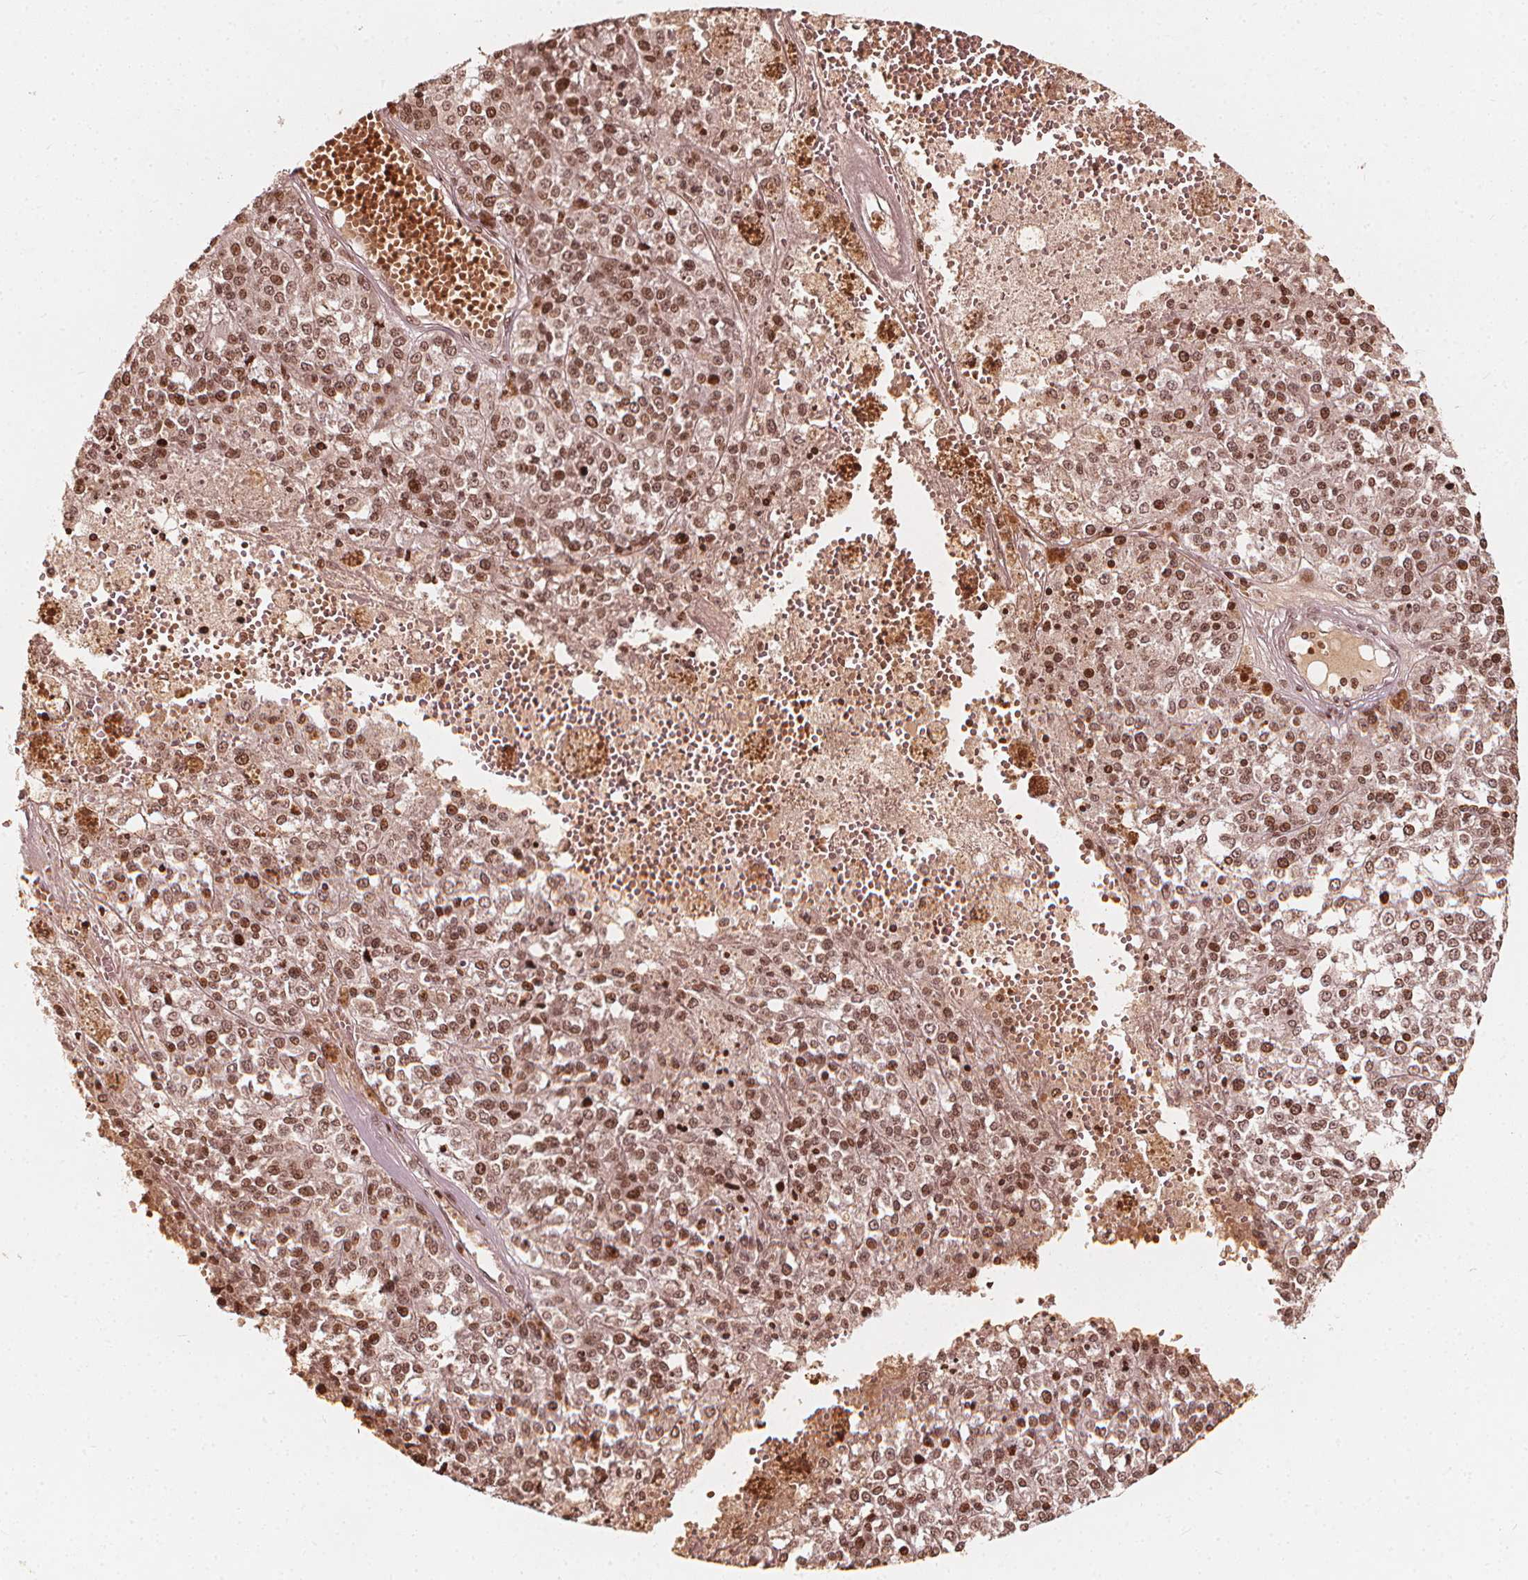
{"staining": {"intensity": "moderate", "quantity": ">75%", "location": "nuclear"}, "tissue": "melanoma", "cell_type": "Tumor cells", "image_type": "cancer", "snomed": [{"axis": "morphology", "description": "Malignant melanoma, Metastatic site"}, {"axis": "topography", "description": "Lymph node"}], "caption": "A brown stain shows moderate nuclear expression of a protein in melanoma tumor cells.", "gene": "H3C14", "patient": {"sex": "female", "age": 64}}